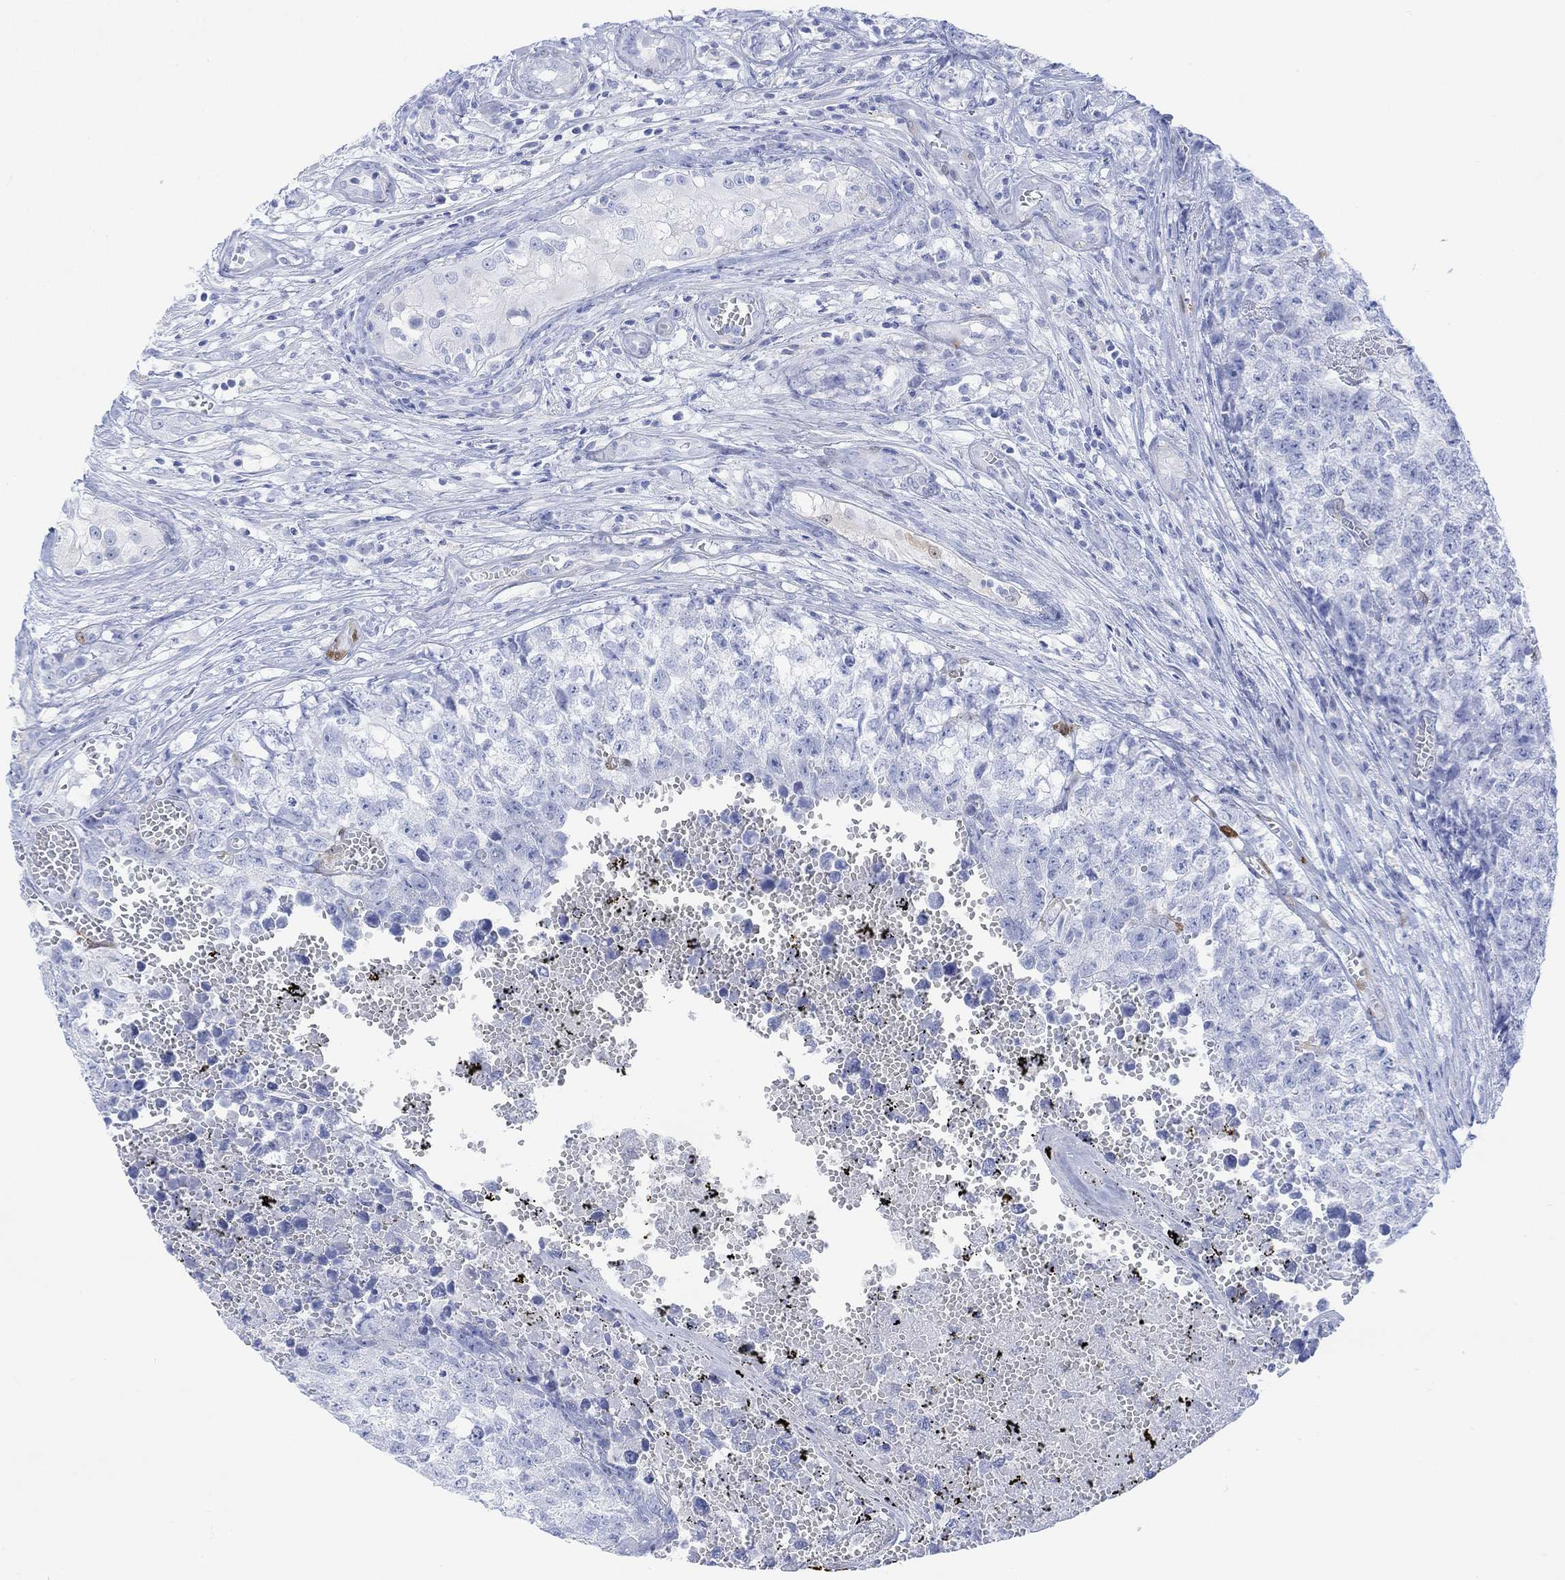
{"staining": {"intensity": "negative", "quantity": "none", "location": "none"}, "tissue": "testis cancer", "cell_type": "Tumor cells", "image_type": "cancer", "snomed": [{"axis": "morphology", "description": "Seminoma, NOS"}, {"axis": "morphology", "description": "Carcinoma, Embryonal, NOS"}, {"axis": "topography", "description": "Testis"}], "caption": "Tumor cells show no significant protein positivity in testis seminoma.", "gene": "TPPP3", "patient": {"sex": "male", "age": 22}}